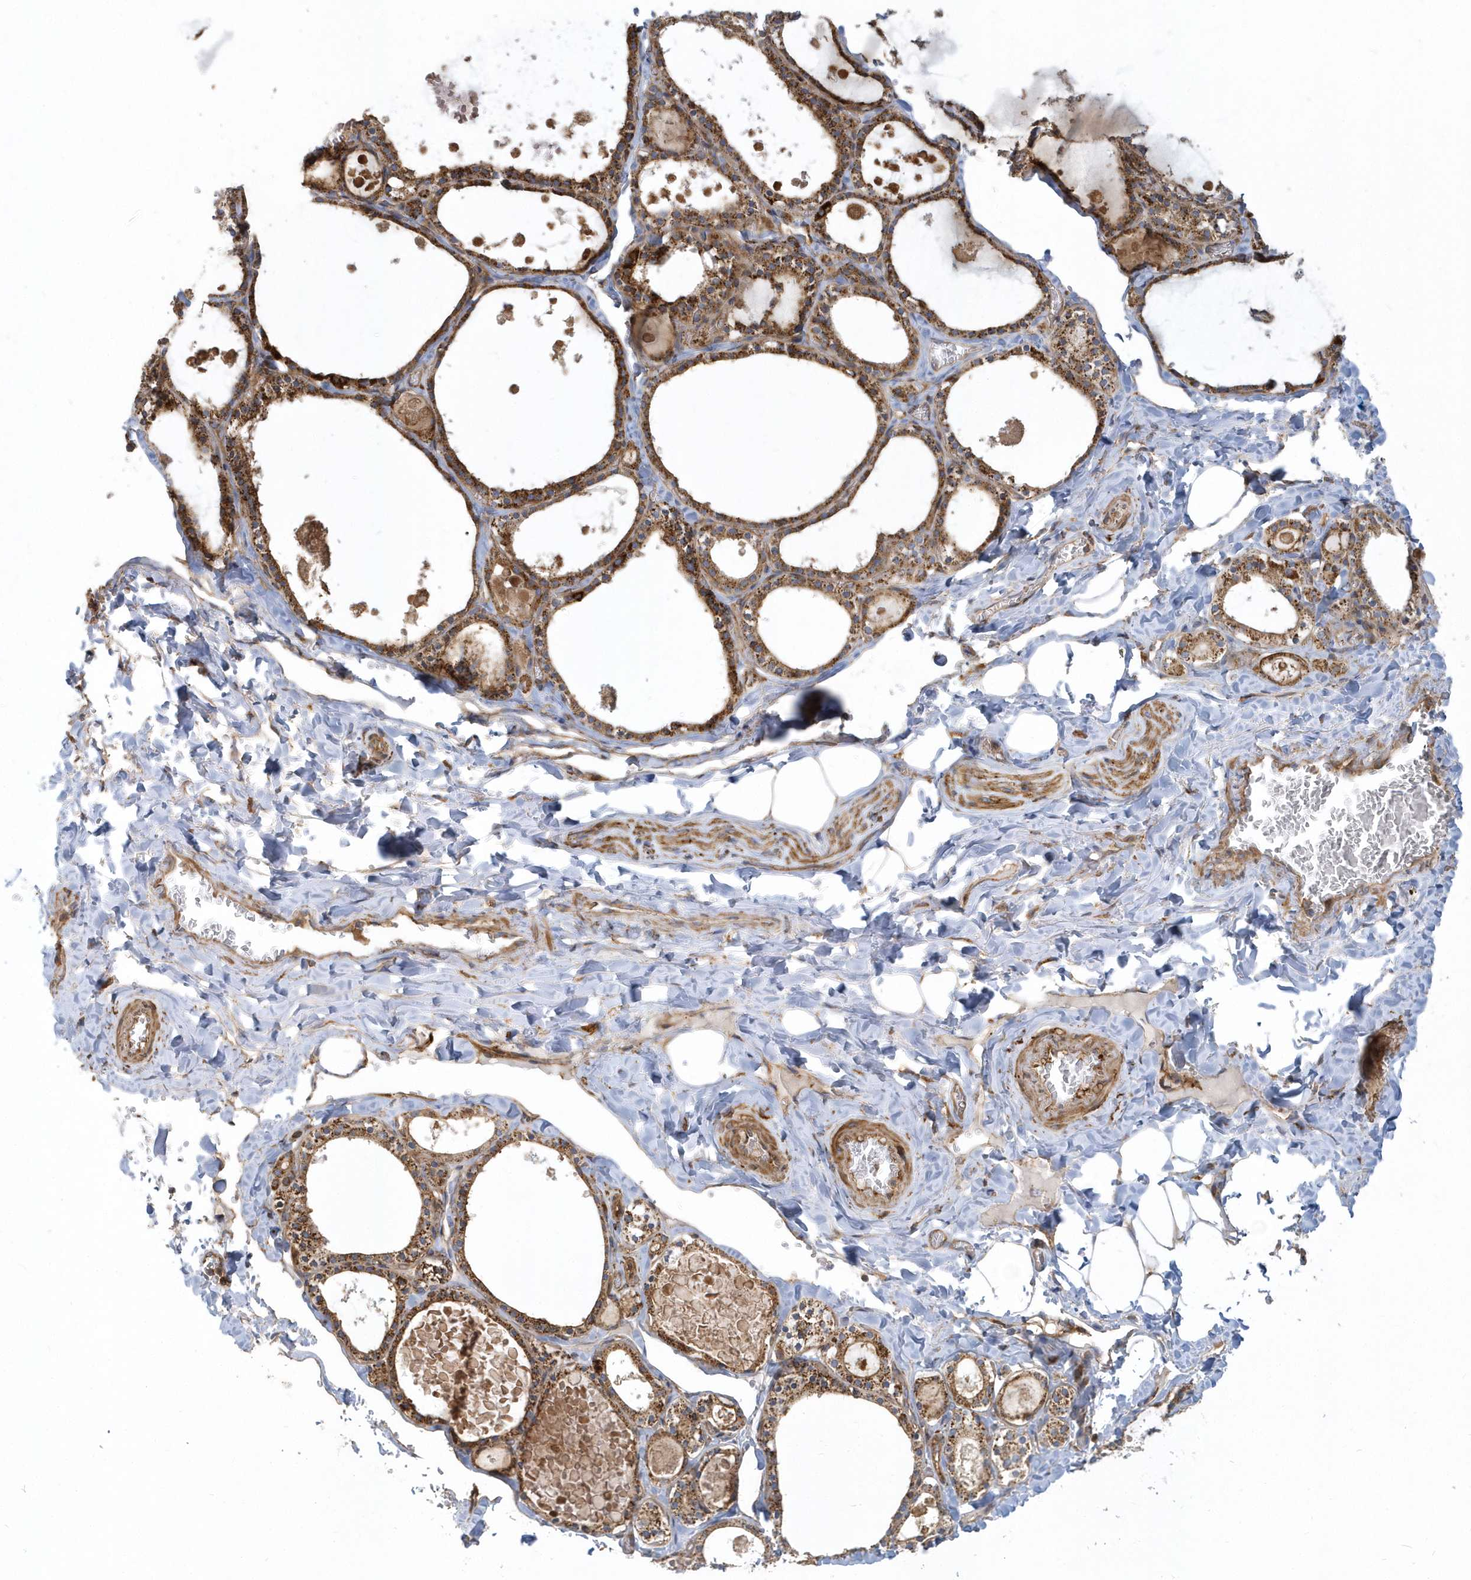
{"staining": {"intensity": "moderate", "quantity": ">75%", "location": "cytoplasmic/membranous"}, "tissue": "thyroid gland", "cell_type": "Glandular cells", "image_type": "normal", "snomed": [{"axis": "morphology", "description": "Normal tissue, NOS"}, {"axis": "topography", "description": "Thyroid gland"}], "caption": "Approximately >75% of glandular cells in unremarkable thyroid gland demonstrate moderate cytoplasmic/membranous protein expression as visualized by brown immunohistochemical staining.", "gene": "TRAIP", "patient": {"sex": "male", "age": 56}}